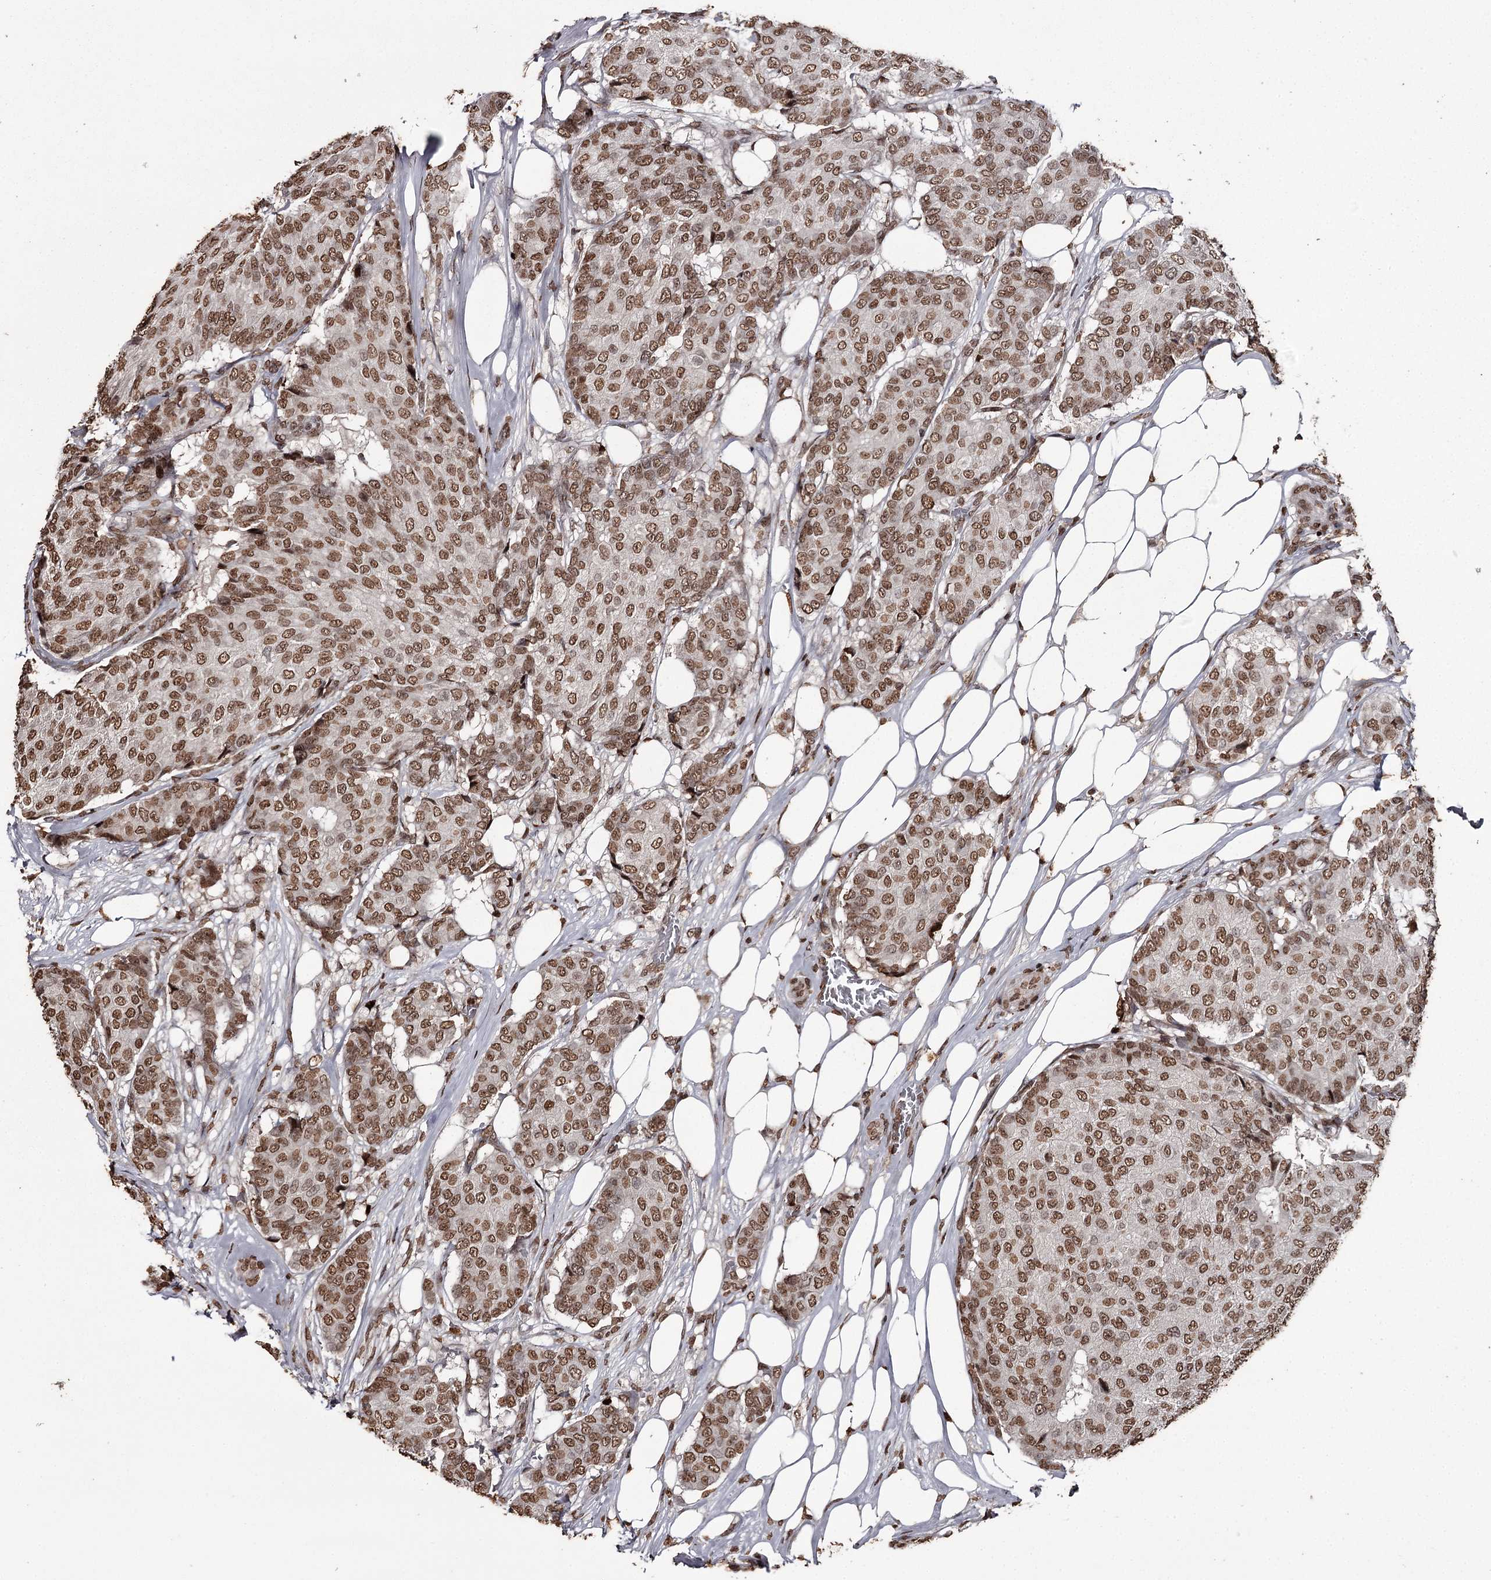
{"staining": {"intensity": "moderate", "quantity": ">75%", "location": "nuclear"}, "tissue": "breast cancer", "cell_type": "Tumor cells", "image_type": "cancer", "snomed": [{"axis": "morphology", "description": "Duct carcinoma"}, {"axis": "topography", "description": "Breast"}], "caption": "Infiltrating ductal carcinoma (breast) stained for a protein (brown) reveals moderate nuclear positive staining in about >75% of tumor cells.", "gene": "THYN1", "patient": {"sex": "female", "age": 75}}